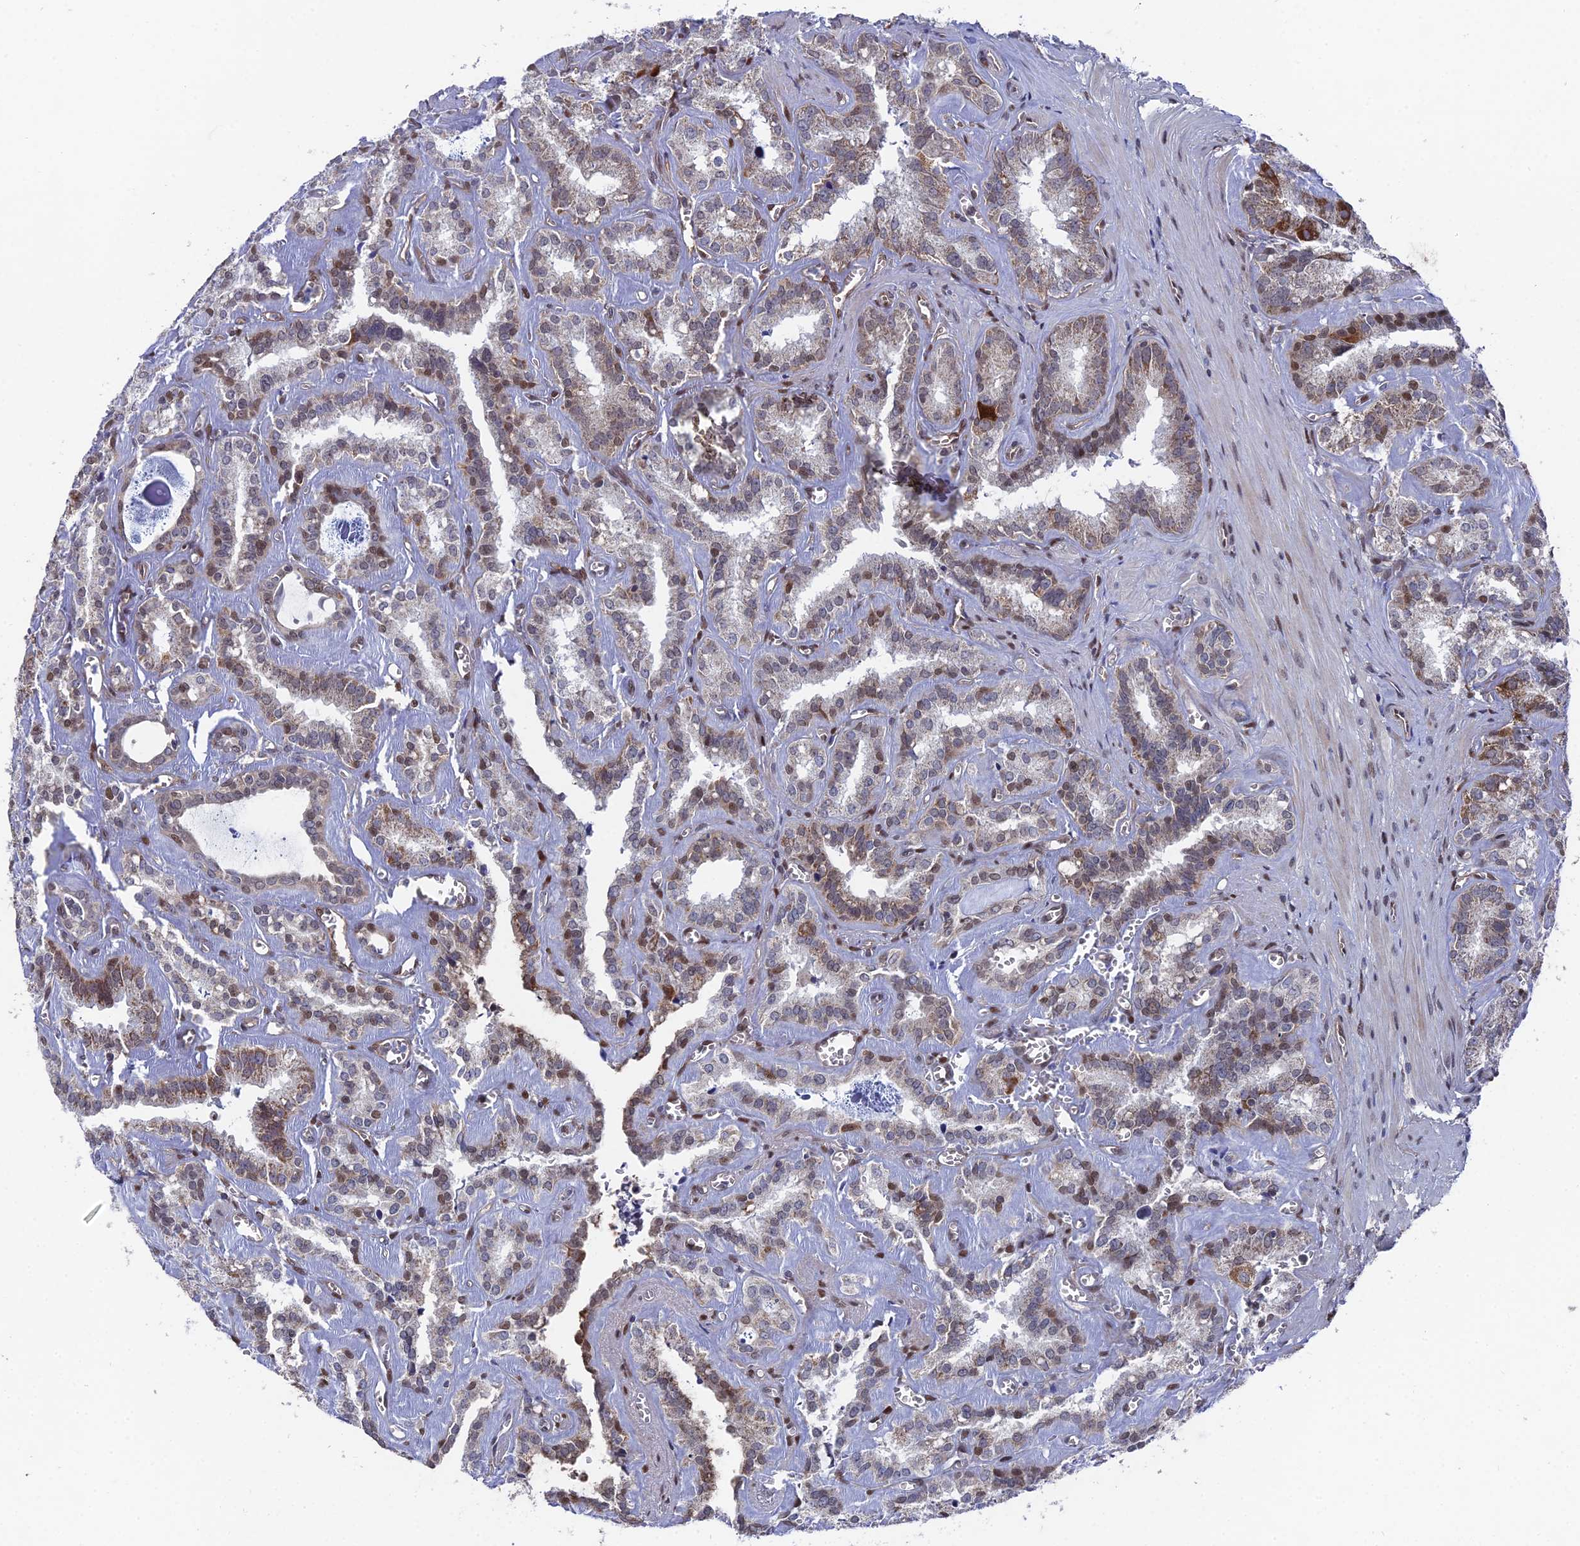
{"staining": {"intensity": "moderate", "quantity": "25%-75%", "location": "cytoplasmic/membranous,nuclear"}, "tissue": "seminal vesicle", "cell_type": "Glandular cells", "image_type": "normal", "snomed": [{"axis": "morphology", "description": "Normal tissue, NOS"}, {"axis": "topography", "description": "Prostate"}, {"axis": "topography", "description": "Seminal veicle"}], "caption": "Immunohistochemical staining of normal seminal vesicle shows medium levels of moderate cytoplasmic/membranous,nuclear staining in about 25%-75% of glandular cells. (DAB = brown stain, brightfield microscopy at high magnification).", "gene": "UNC5D", "patient": {"sex": "male", "age": 59}}